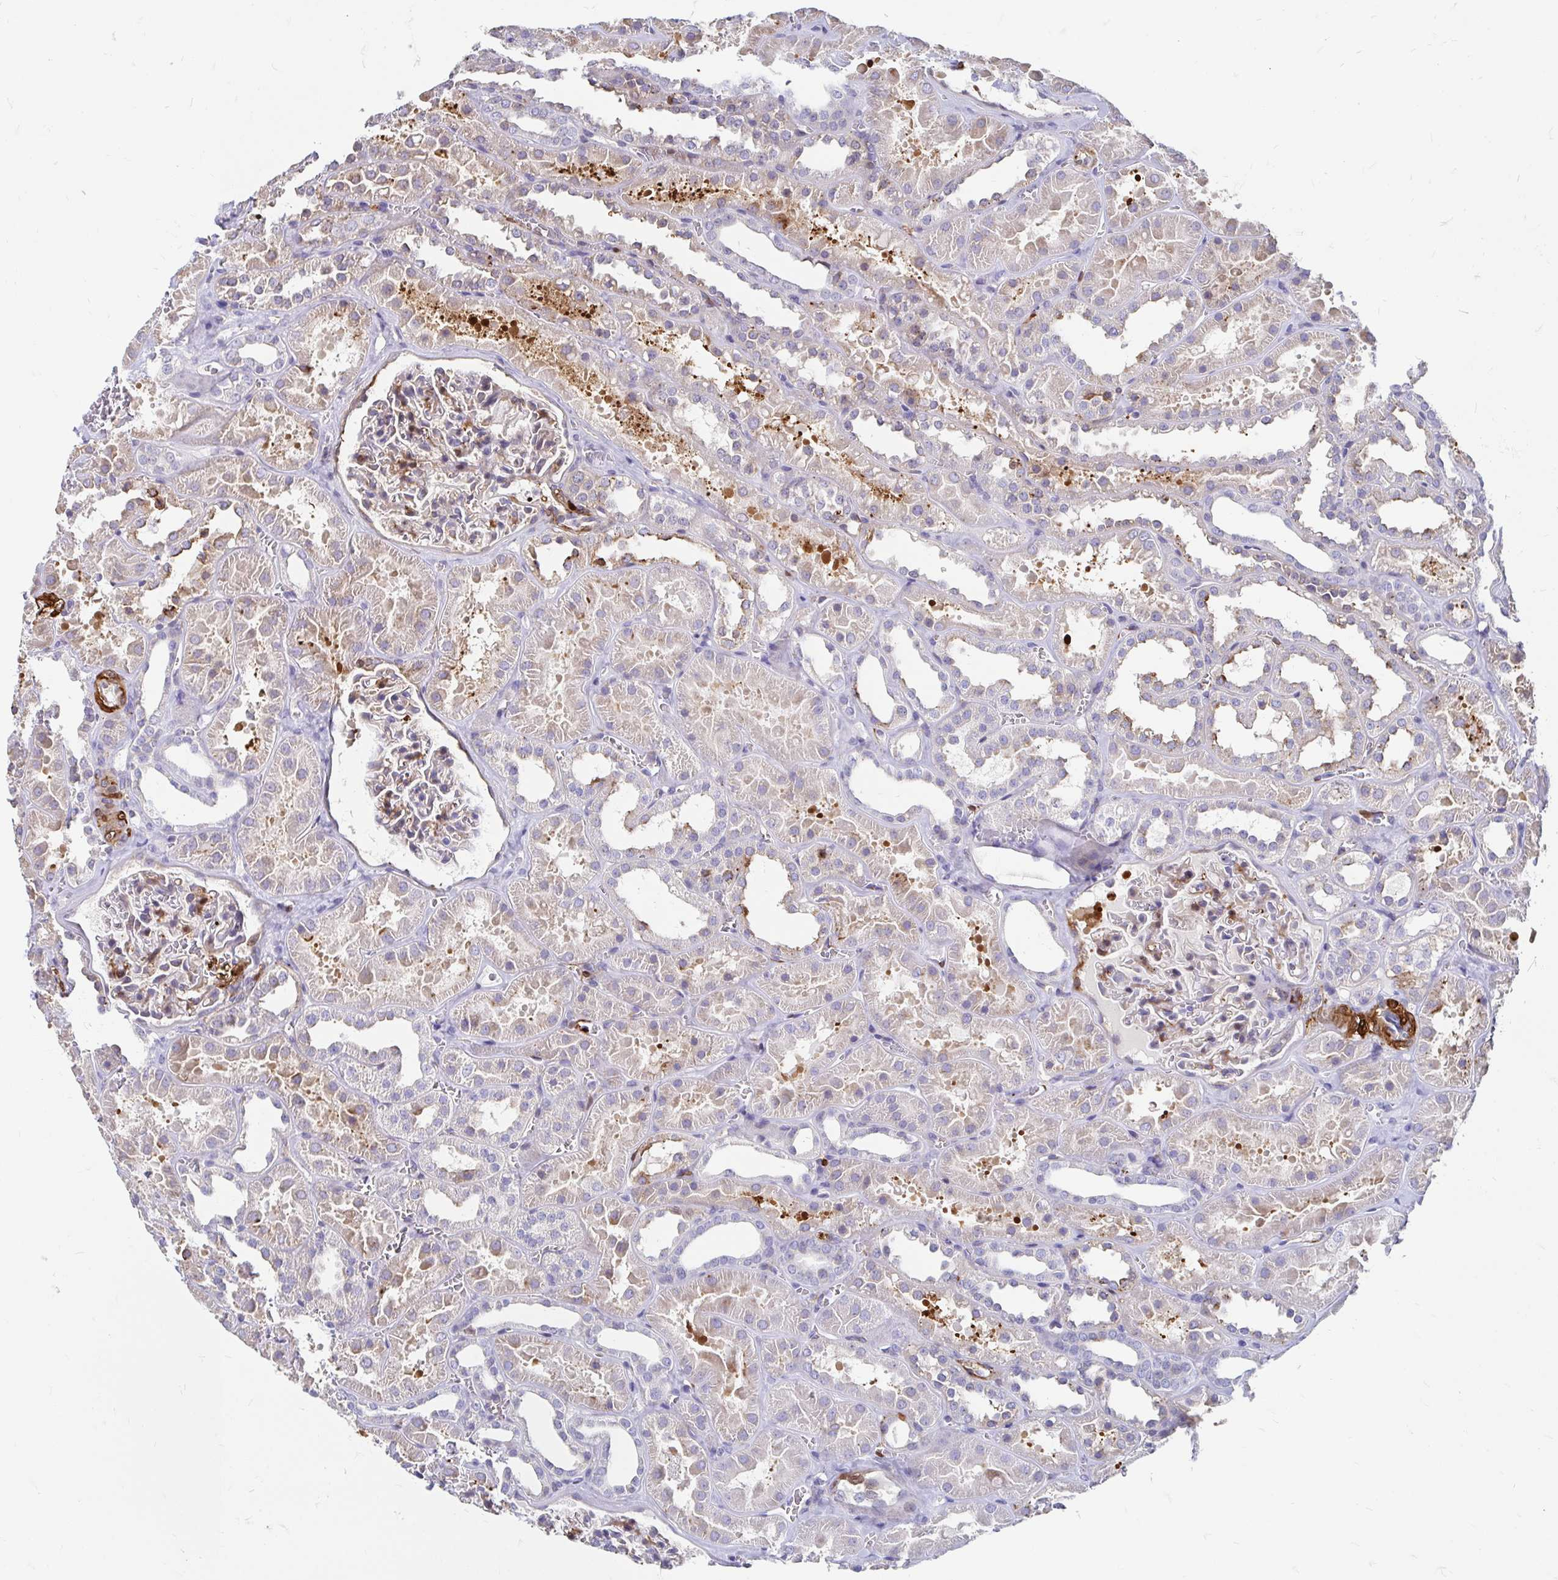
{"staining": {"intensity": "negative", "quantity": "none", "location": "none"}, "tissue": "kidney", "cell_type": "Cells in glomeruli", "image_type": "normal", "snomed": [{"axis": "morphology", "description": "Normal tissue, NOS"}, {"axis": "topography", "description": "Kidney"}], "caption": "High magnification brightfield microscopy of normal kidney stained with DAB (3,3'-diaminobenzidine) (brown) and counterstained with hematoxylin (blue): cells in glomeruli show no significant staining.", "gene": "CDKL1", "patient": {"sex": "female", "age": 41}}